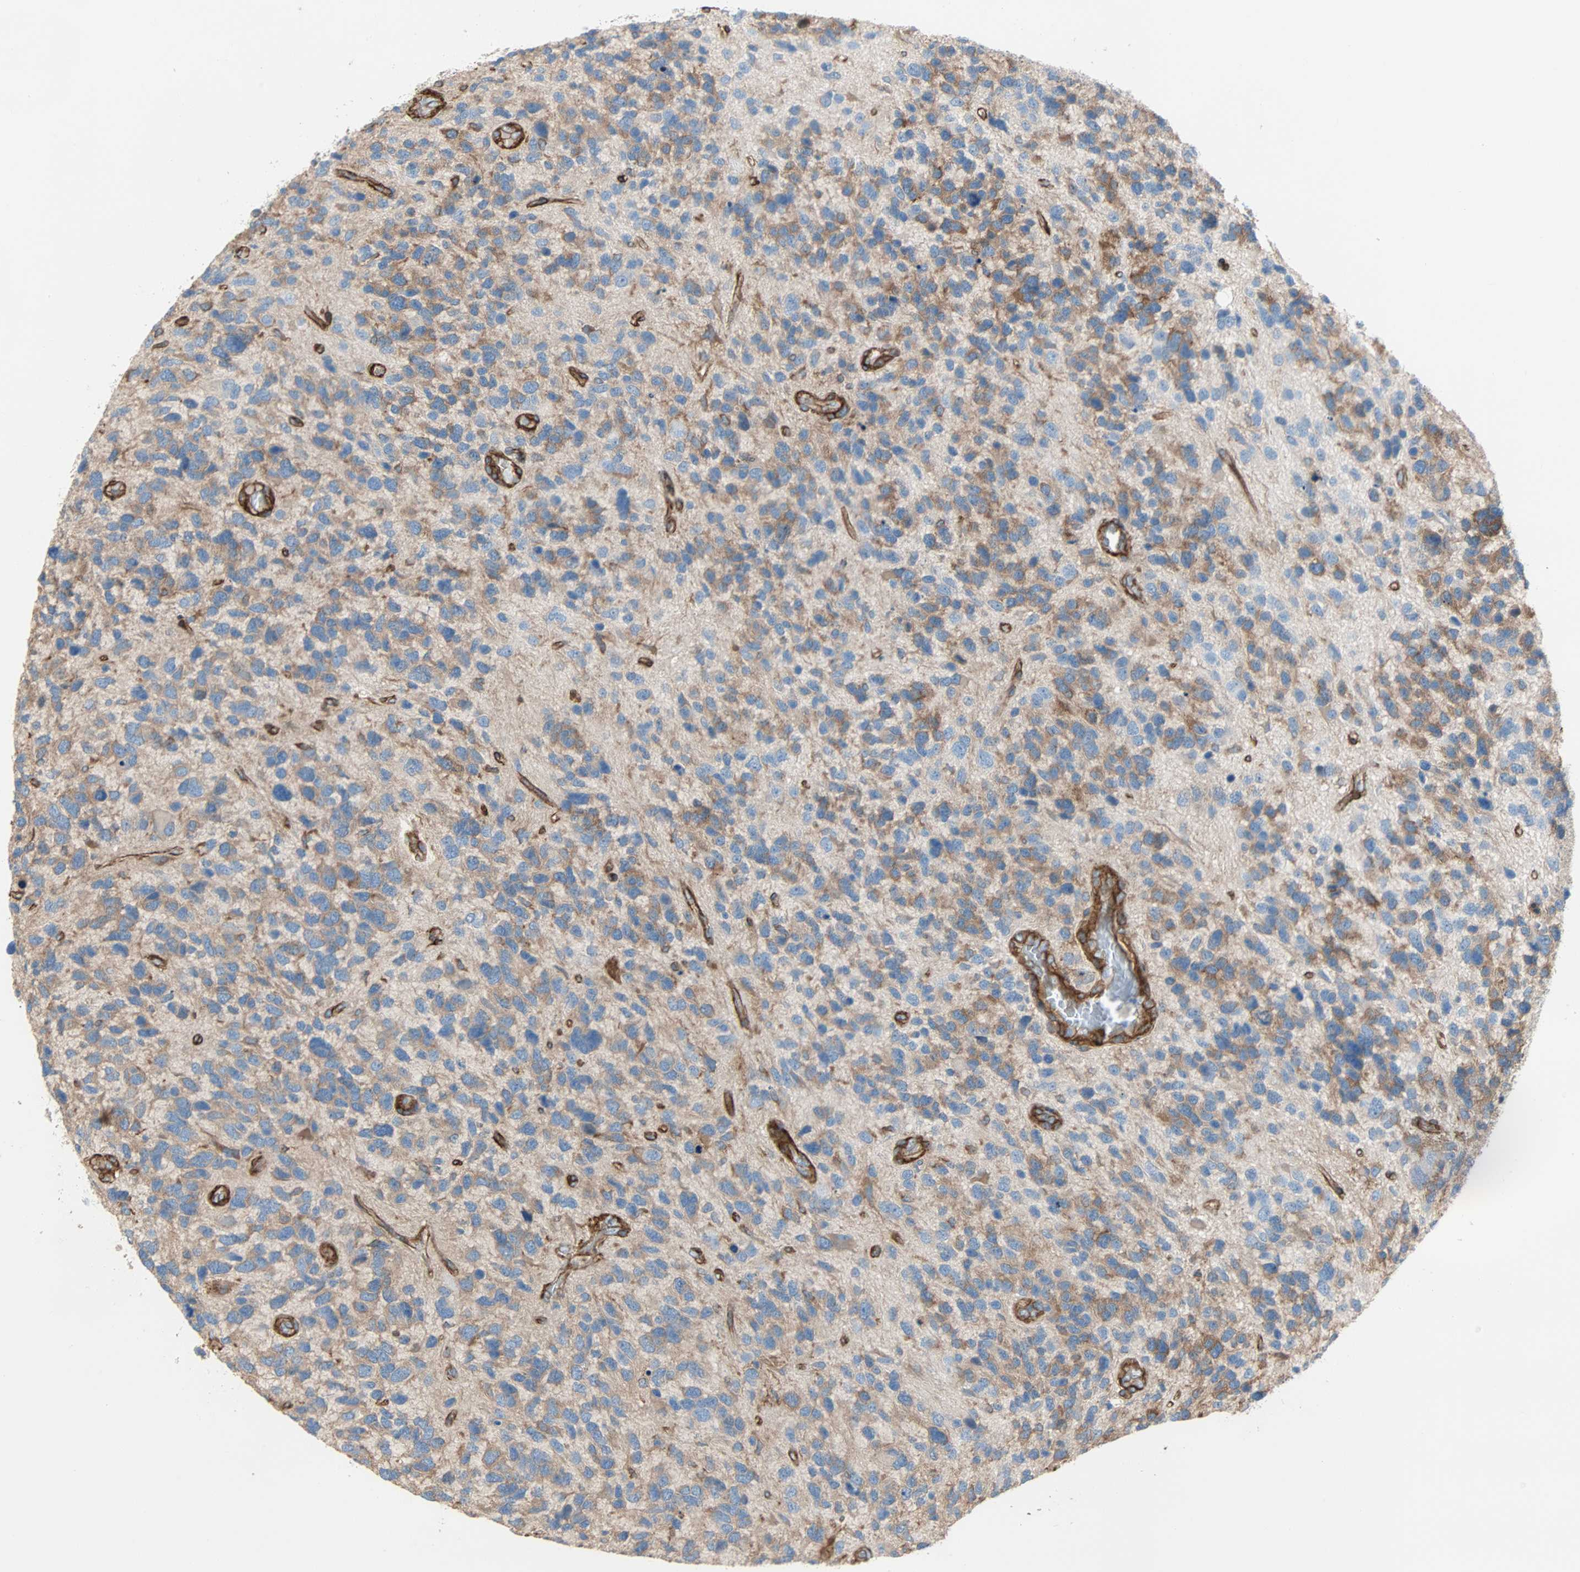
{"staining": {"intensity": "moderate", "quantity": ">75%", "location": "cytoplasmic/membranous"}, "tissue": "glioma", "cell_type": "Tumor cells", "image_type": "cancer", "snomed": [{"axis": "morphology", "description": "Glioma, malignant, High grade"}, {"axis": "topography", "description": "Brain"}], "caption": "Immunohistochemical staining of human high-grade glioma (malignant) exhibits medium levels of moderate cytoplasmic/membranous staining in approximately >75% of tumor cells. The protein of interest is shown in brown color, while the nuclei are stained blue.", "gene": "EPB41L2", "patient": {"sex": "female", "age": 58}}